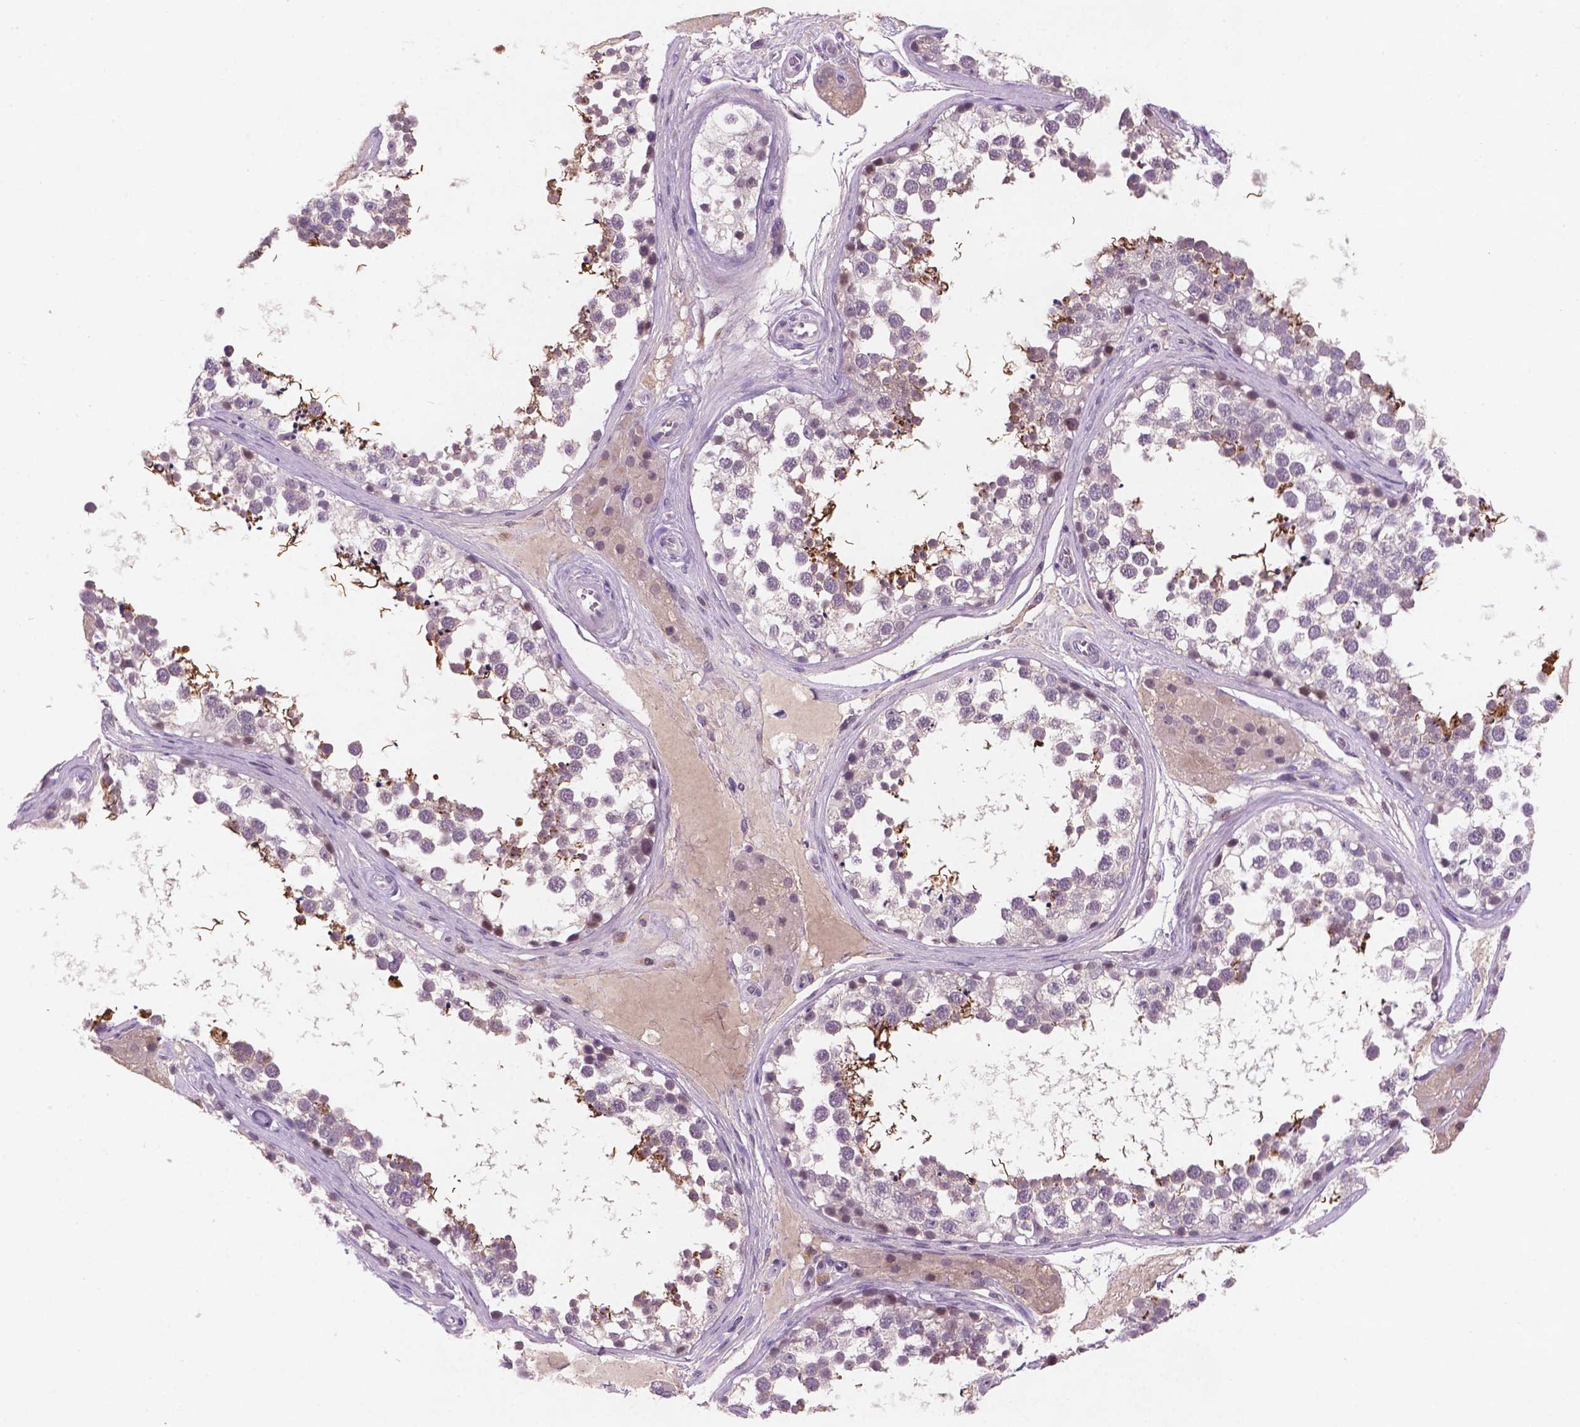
{"staining": {"intensity": "moderate", "quantity": "<25%", "location": "cytoplasmic/membranous,nuclear"}, "tissue": "testis", "cell_type": "Cells in seminiferous ducts", "image_type": "normal", "snomed": [{"axis": "morphology", "description": "Normal tissue, NOS"}, {"axis": "morphology", "description": "Seminoma, NOS"}, {"axis": "topography", "description": "Testis"}], "caption": "DAB (3,3'-diaminobenzidine) immunohistochemical staining of normal testis exhibits moderate cytoplasmic/membranous,nuclear protein expression in about <25% of cells in seminiferous ducts.", "gene": "GXYLT2", "patient": {"sex": "male", "age": 65}}